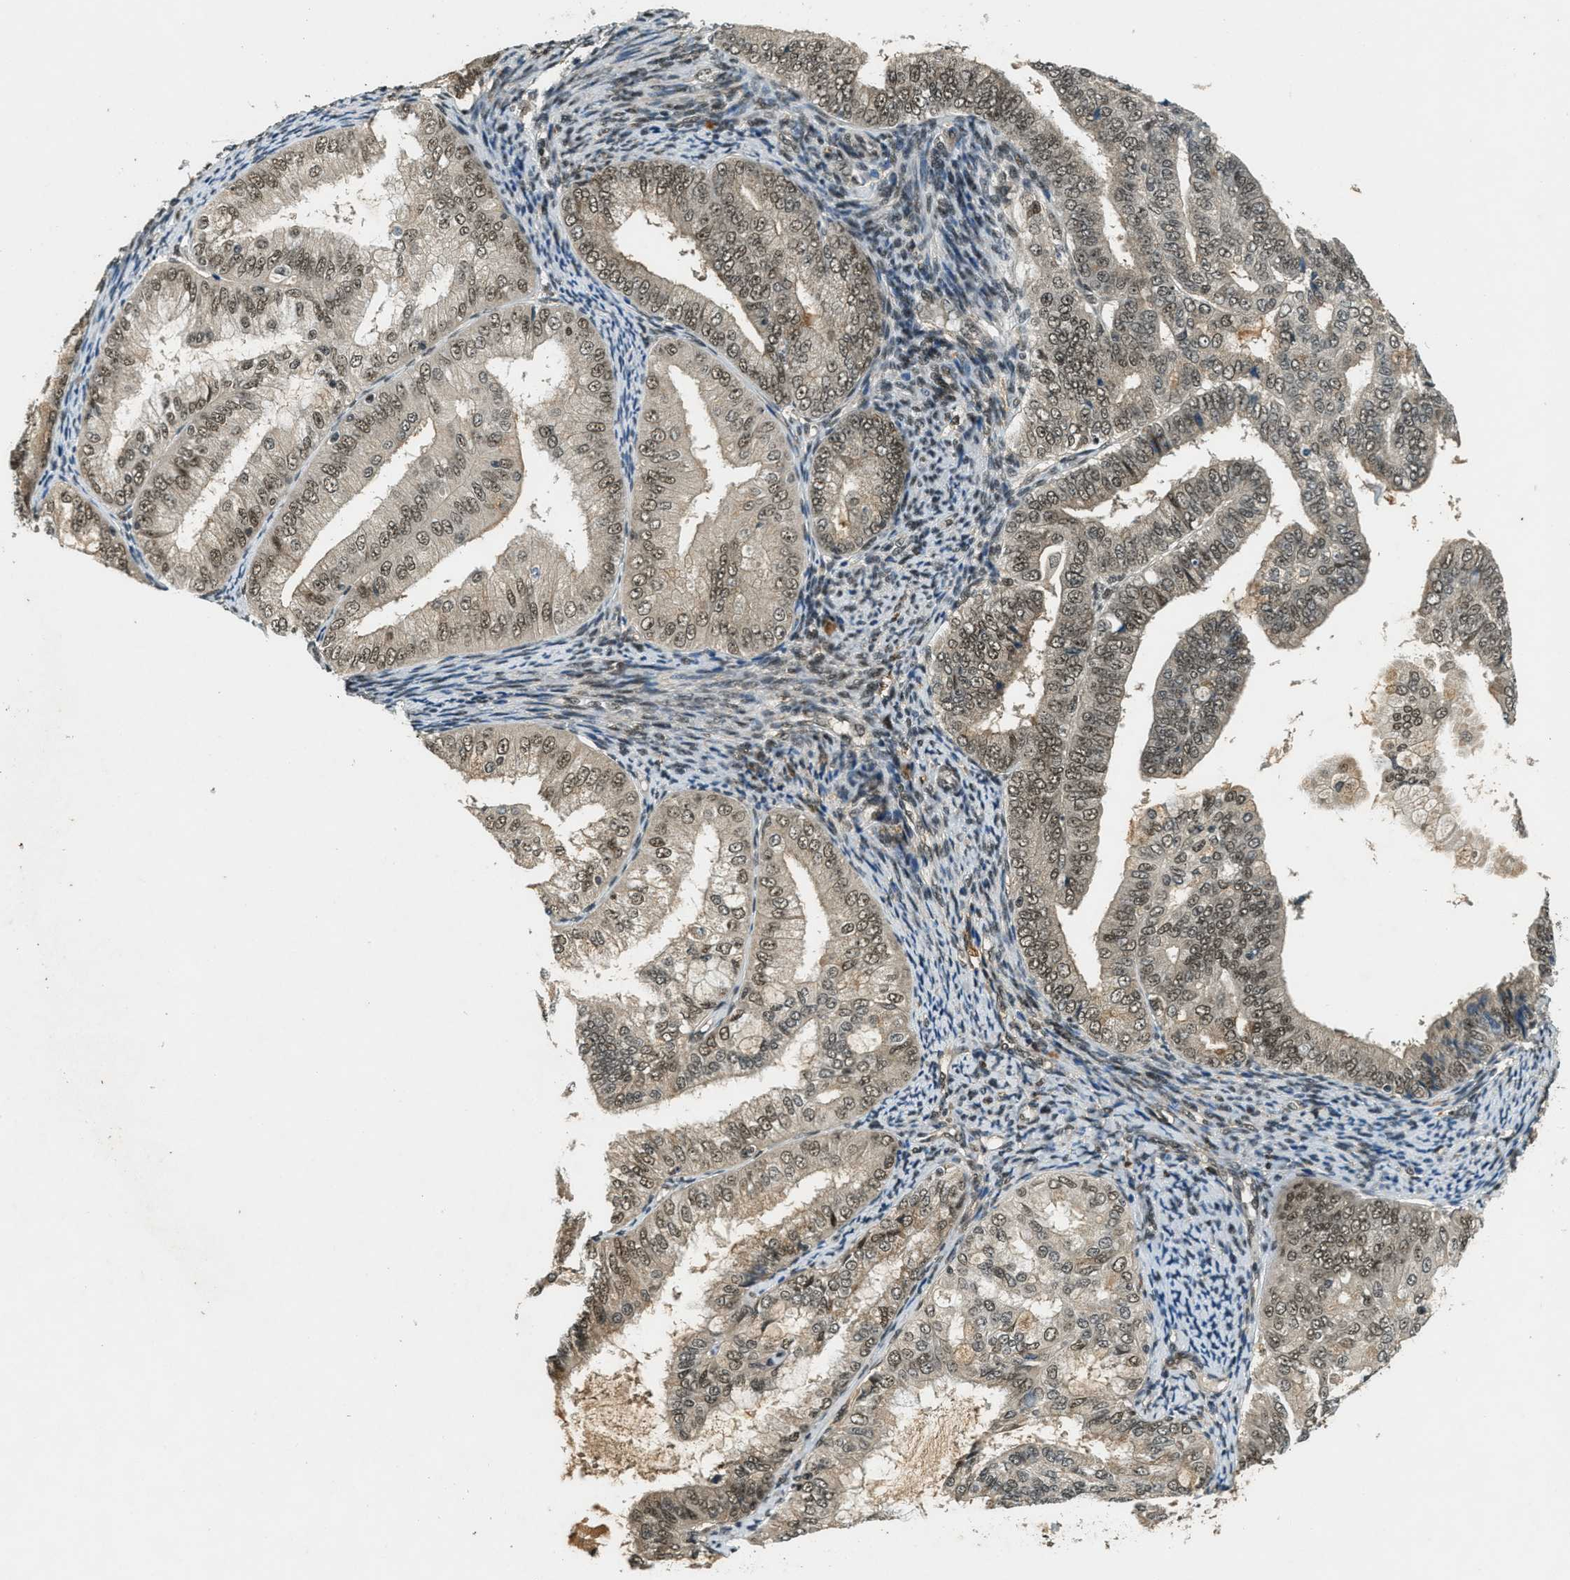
{"staining": {"intensity": "moderate", "quantity": ">75%", "location": "nuclear"}, "tissue": "endometrial cancer", "cell_type": "Tumor cells", "image_type": "cancer", "snomed": [{"axis": "morphology", "description": "Adenocarcinoma, NOS"}, {"axis": "topography", "description": "Endometrium"}], "caption": "Human endometrial cancer stained with a protein marker displays moderate staining in tumor cells.", "gene": "ZNF148", "patient": {"sex": "female", "age": 63}}